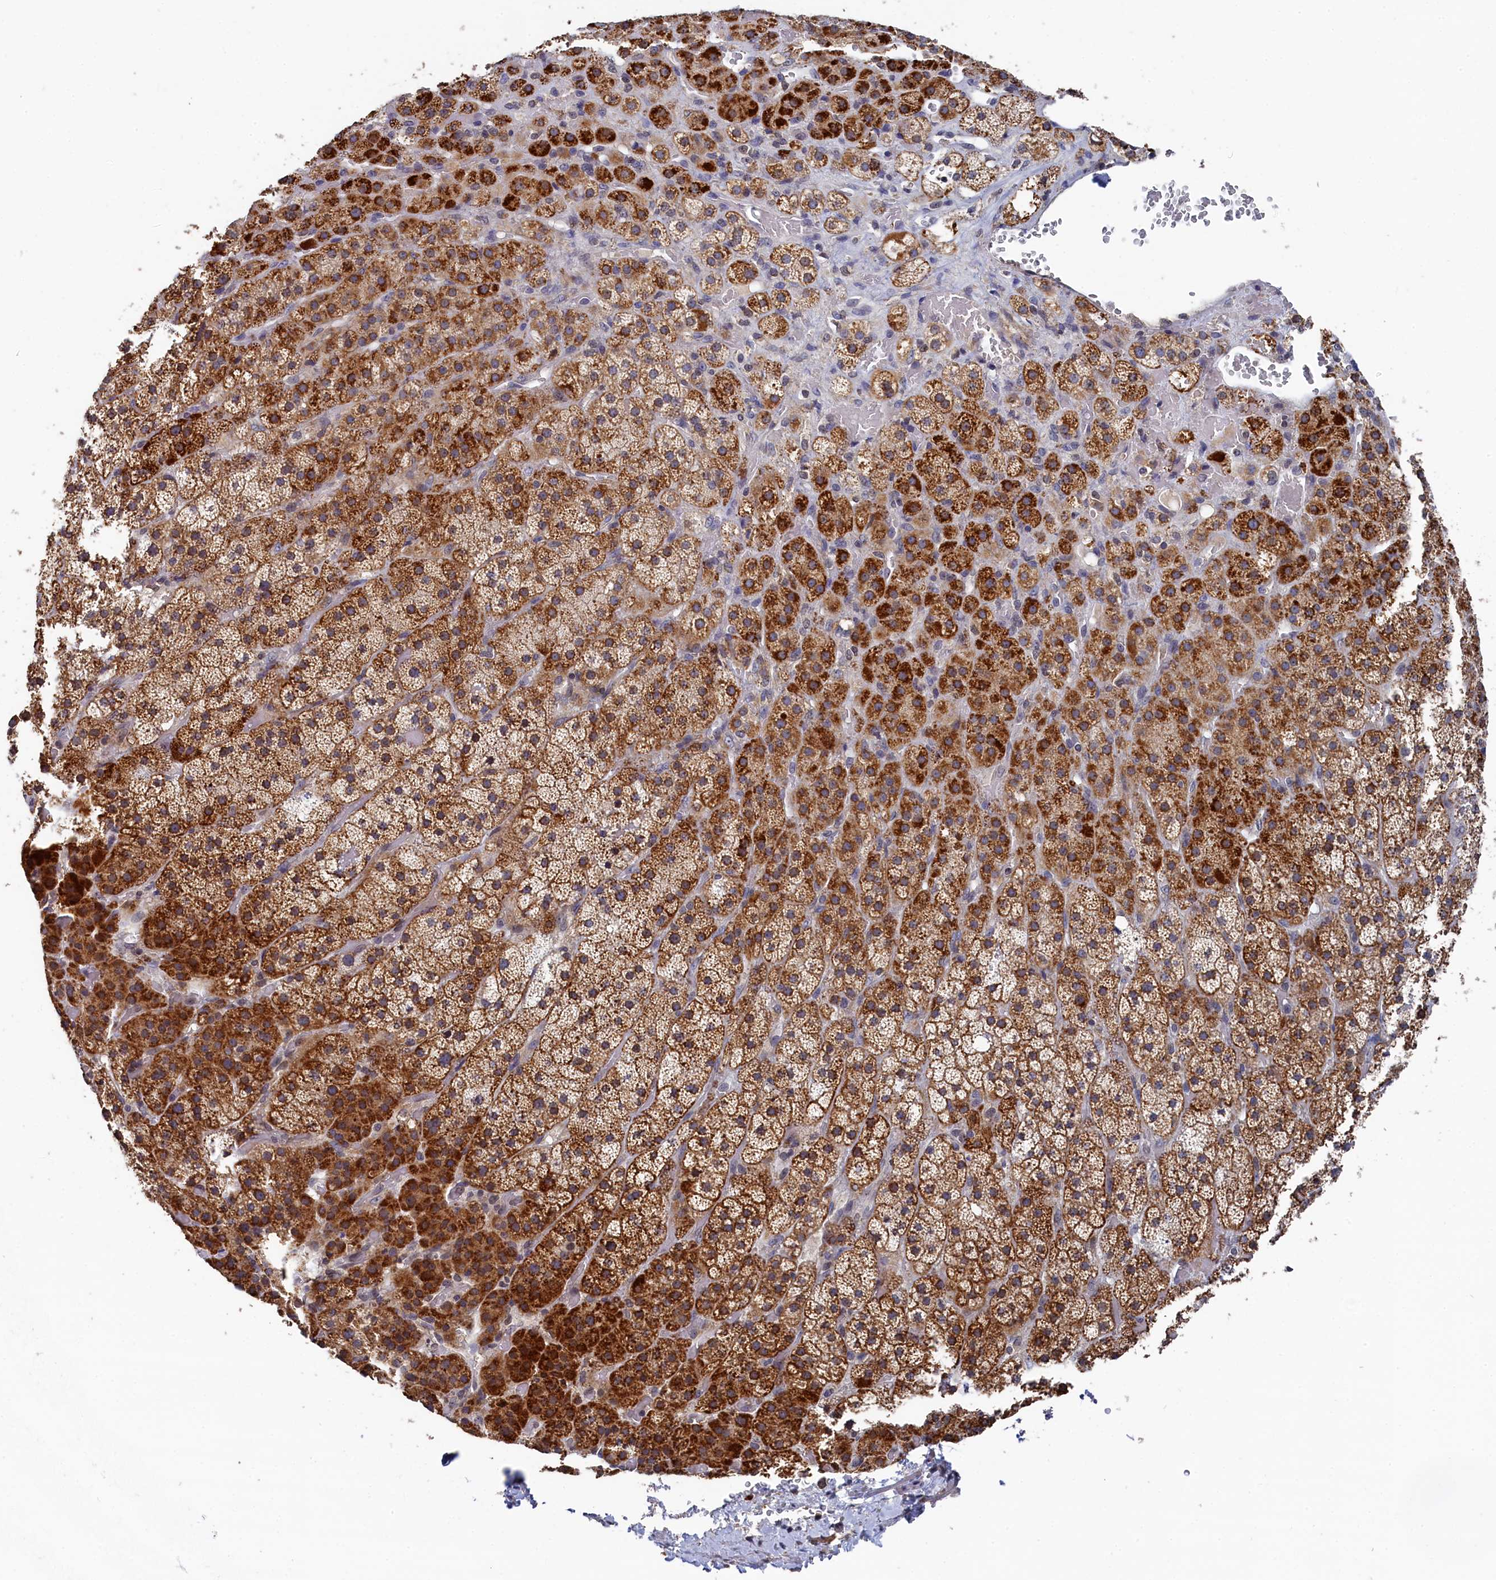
{"staining": {"intensity": "strong", "quantity": "25%-75%", "location": "cytoplasmic/membranous"}, "tissue": "adrenal gland", "cell_type": "Glandular cells", "image_type": "normal", "snomed": [{"axis": "morphology", "description": "Normal tissue, NOS"}, {"axis": "topography", "description": "Adrenal gland"}], "caption": "High-magnification brightfield microscopy of normal adrenal gland stained with DAB (3,3'-diaminobenzidine) (brown) and counterstained with hematoxylin (blue). glandular cells exhibit strong cytoplasmic/membranous expression is seen in about25%-75% of cells. (brown staining indicates protein expression, while blue staining denotes nuclei).", "gene": "ANKEF1", "patient": {"sex": "male", "age": 57}}